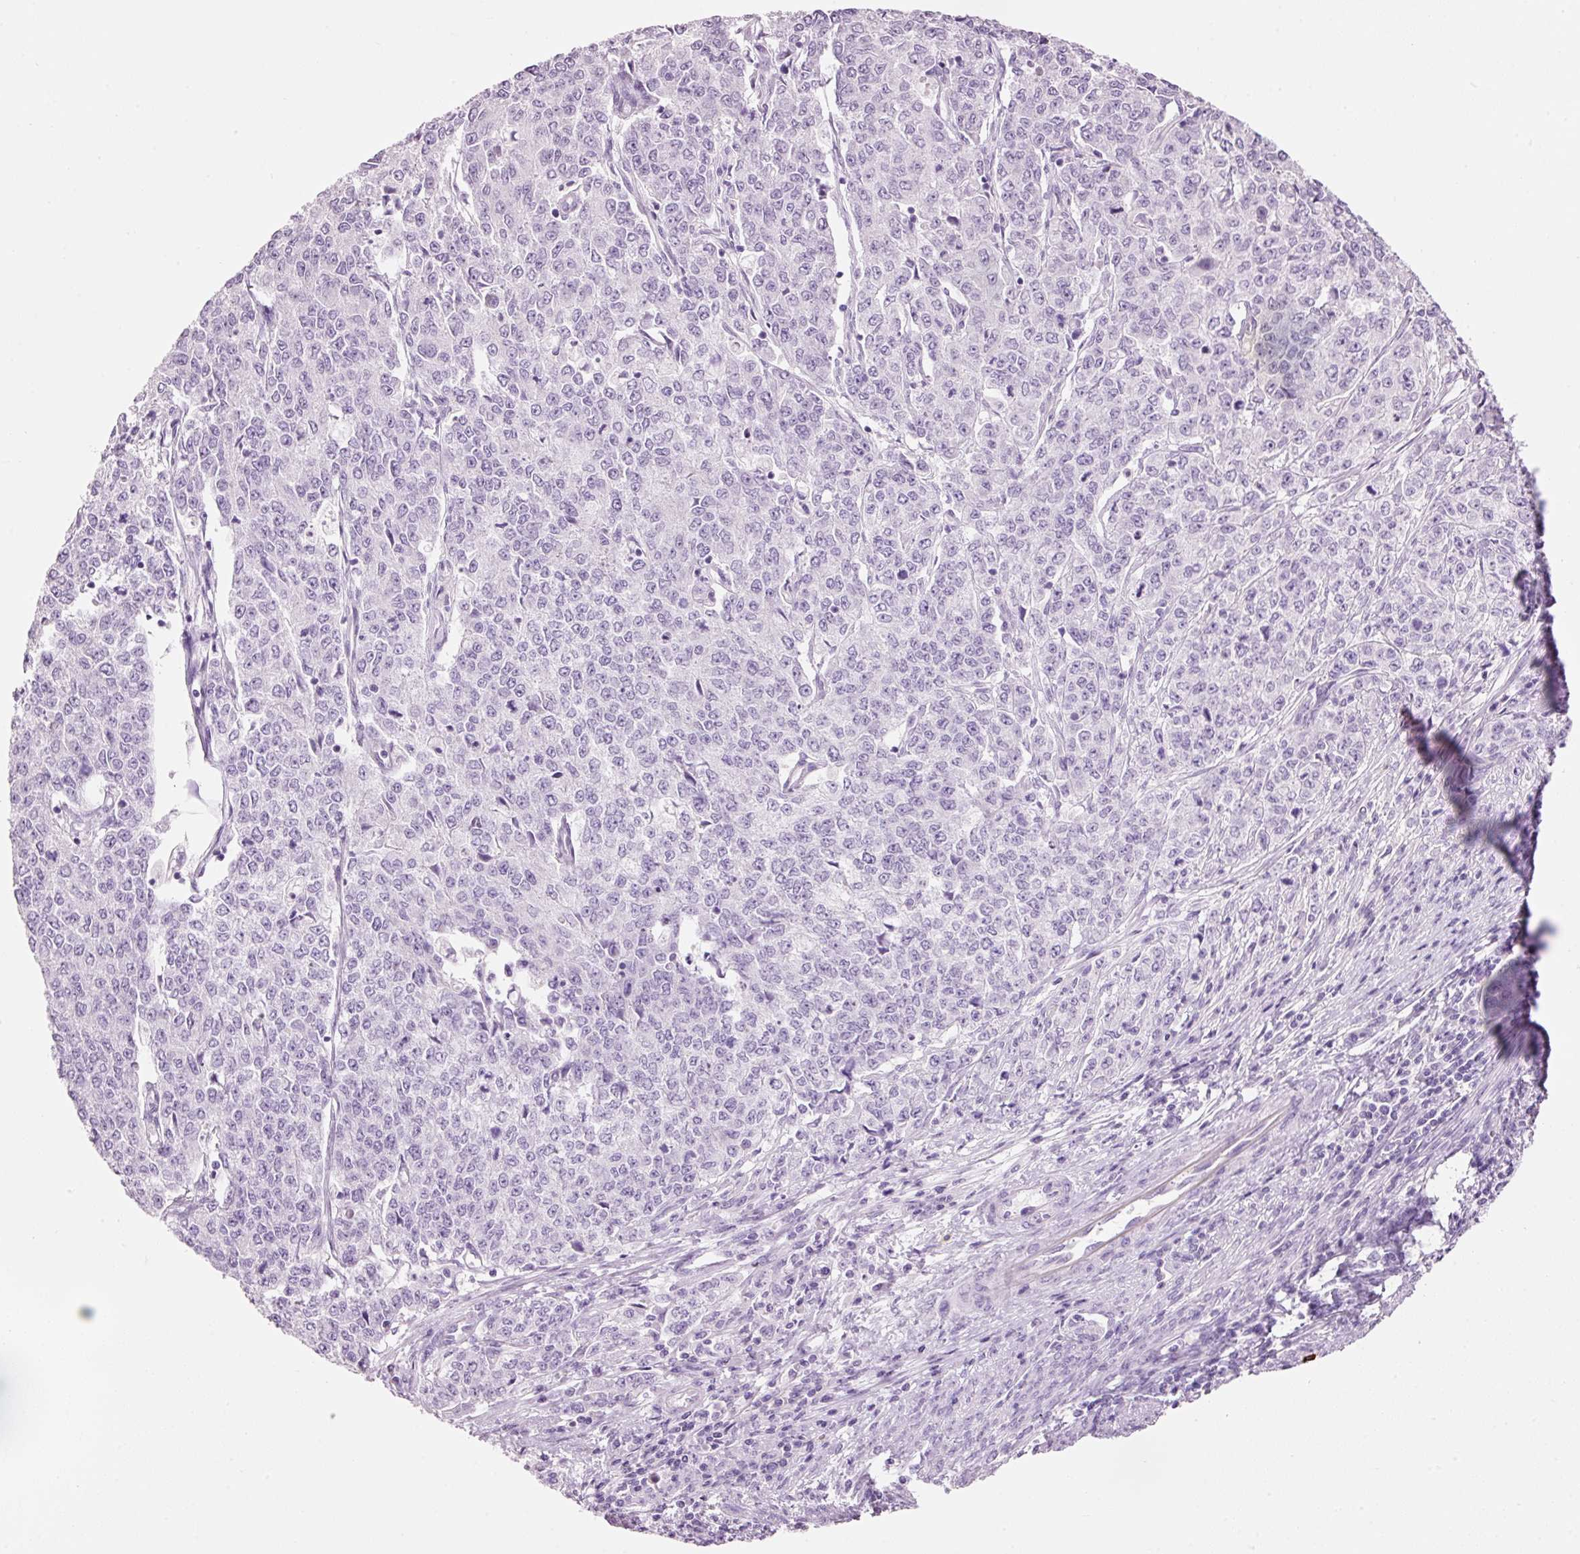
{"staining": {"intensity": "negative", "quantity": "none", "location": "none"}, "tissue": "endometrial cancer", "cell_type": "Tumor cells", "image_type": "cancer", "snomed": [{"axis": "morphology", "description": "Adenocarcinoma, NOS"}, {"axis": "topography", "description": "Endometrium"}], "caption": "This histopathology image is of endometrial adenocarcinoma stained with immunohistochemistry to label a protein in brown with the nuclei are counter-stained blue. There is no staining in tumor cells.", "gene": "CMA1", "patient": {"sex": "female", "age": 50}}